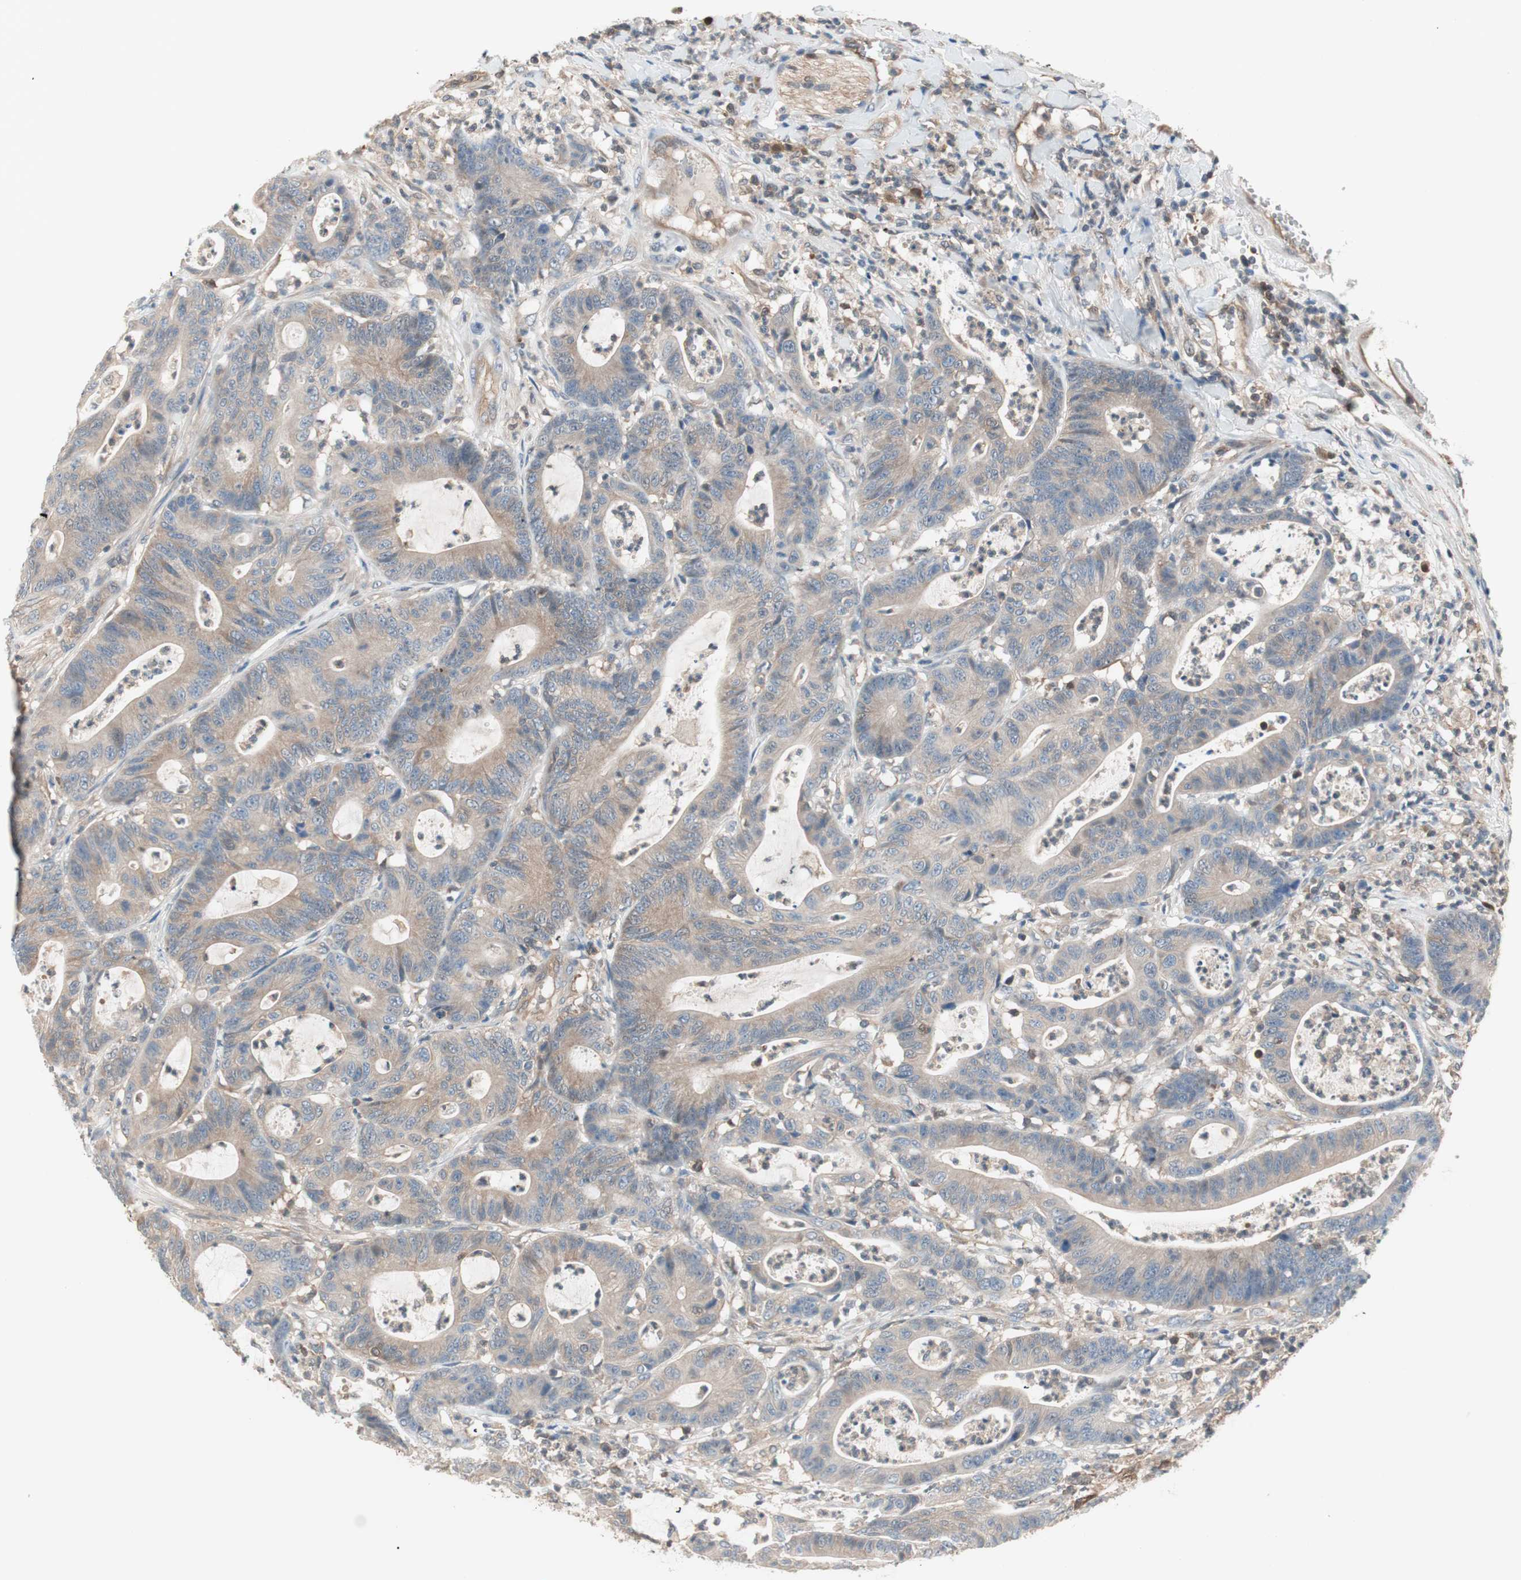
{"staining": {"intensity": "weak", "quantity": ">75%", "location": "cytoplasmic/membranous"}, "tissue": "colorectal cancer", "cell_type": "Tumor cells", "image_type": "cancer", "snomed": [{"axis": "morphology", "description": "Adenocarcinoma, NOS"}, {"axis": "topography", "description": "Colon"}], "caption": "High-power microscopy captured an immunohistochemistry (IHC) image of colorectal adenocarcinoma, revealing weak cytoplasmic/membranous expression in about >75% of tumor cells.", "gene": "GALT", "patient": {"sex": "female", "age": 84}}